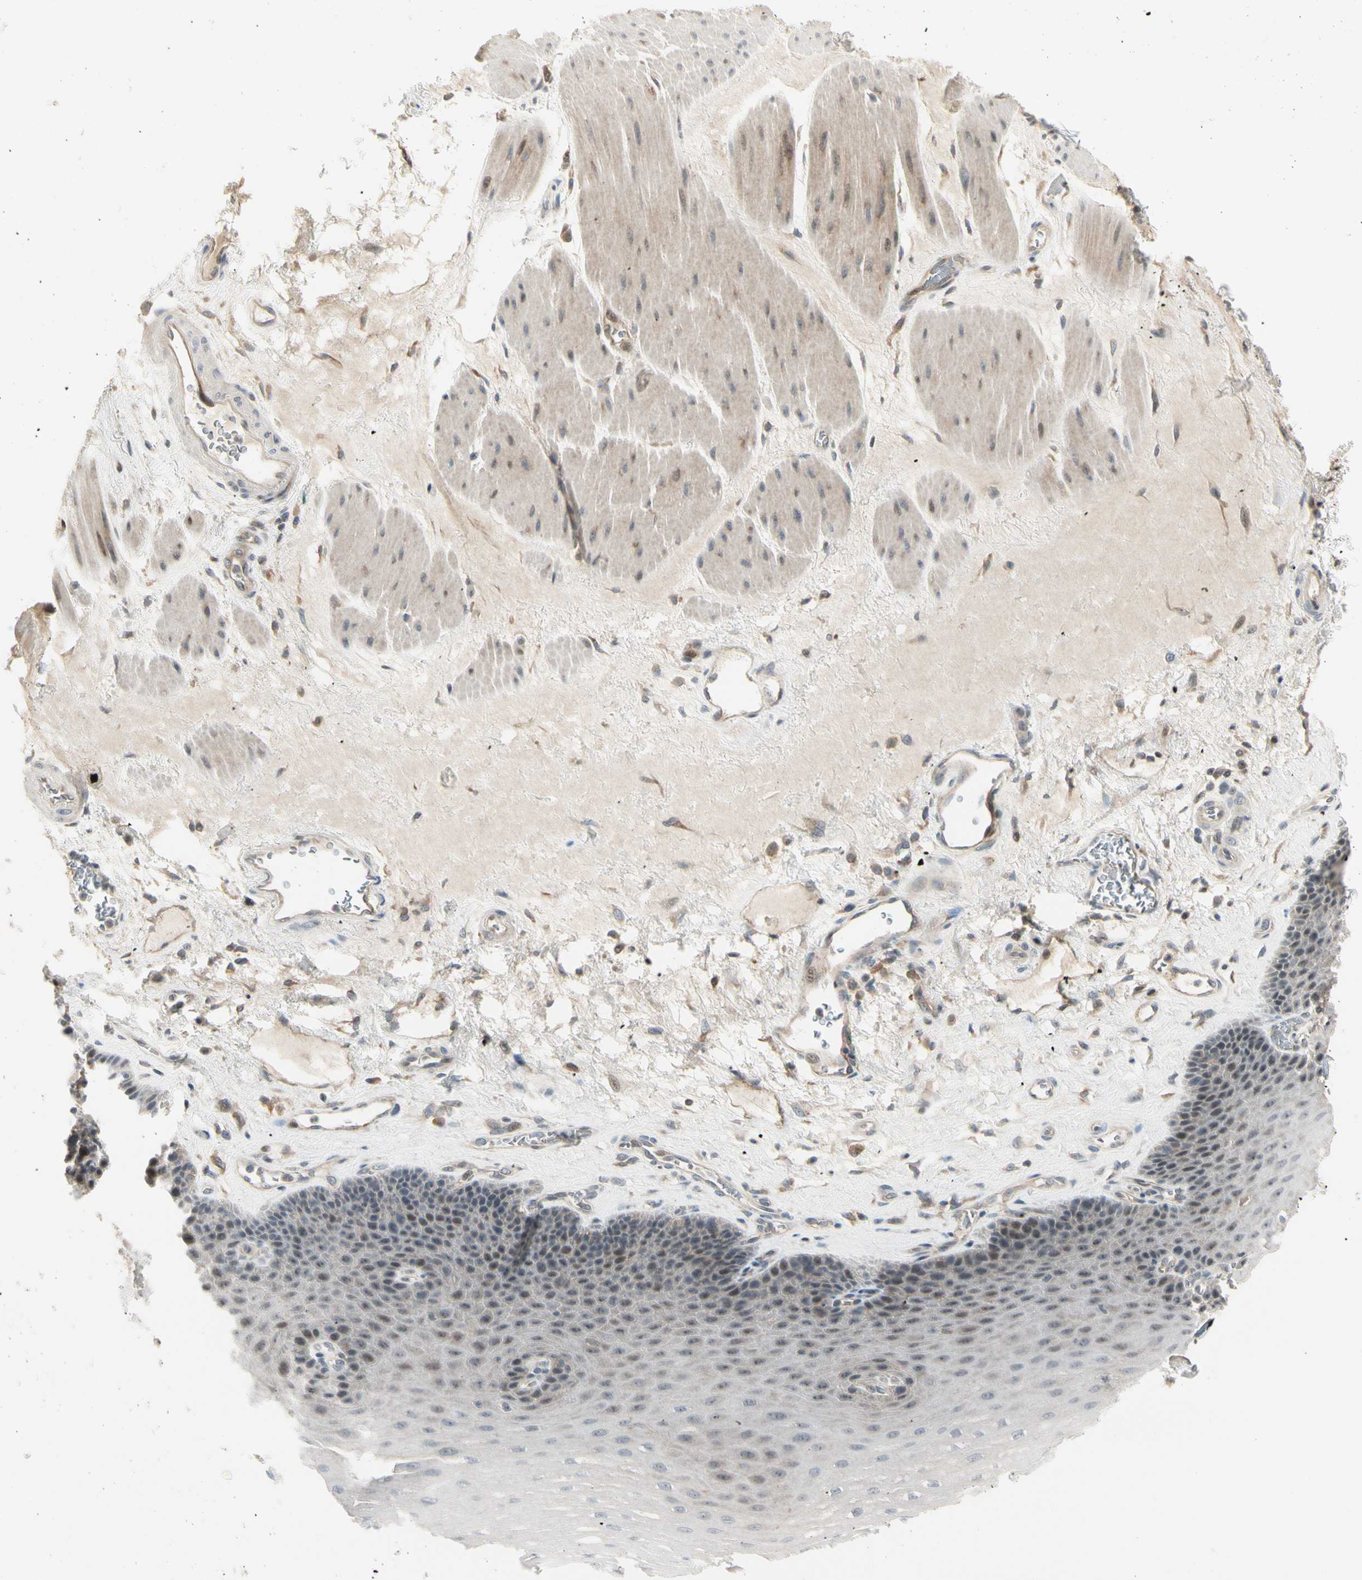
{"staining": {"intensity": "weak", "quantity": "25%-75%", "location": "cytoplasmic/membranous"}, "tissue": "esophagus", "cell_type": "Squamous epithelial cells", "image_type": "normal", "snomed": [{"axis": "morphology", "description": "Normal tissue, NOS"}, {"axis": "topography", "description": "Esophagus"}], "caption": "Brown immunohistochemical staining in unremarkable human esophagus shows weak cytoplasmic/membranous positivity in about 25%-75% of squamous epithelial cells.", "gene": "FNDC3B", "patient": {"sex": "female", "age": 72}}